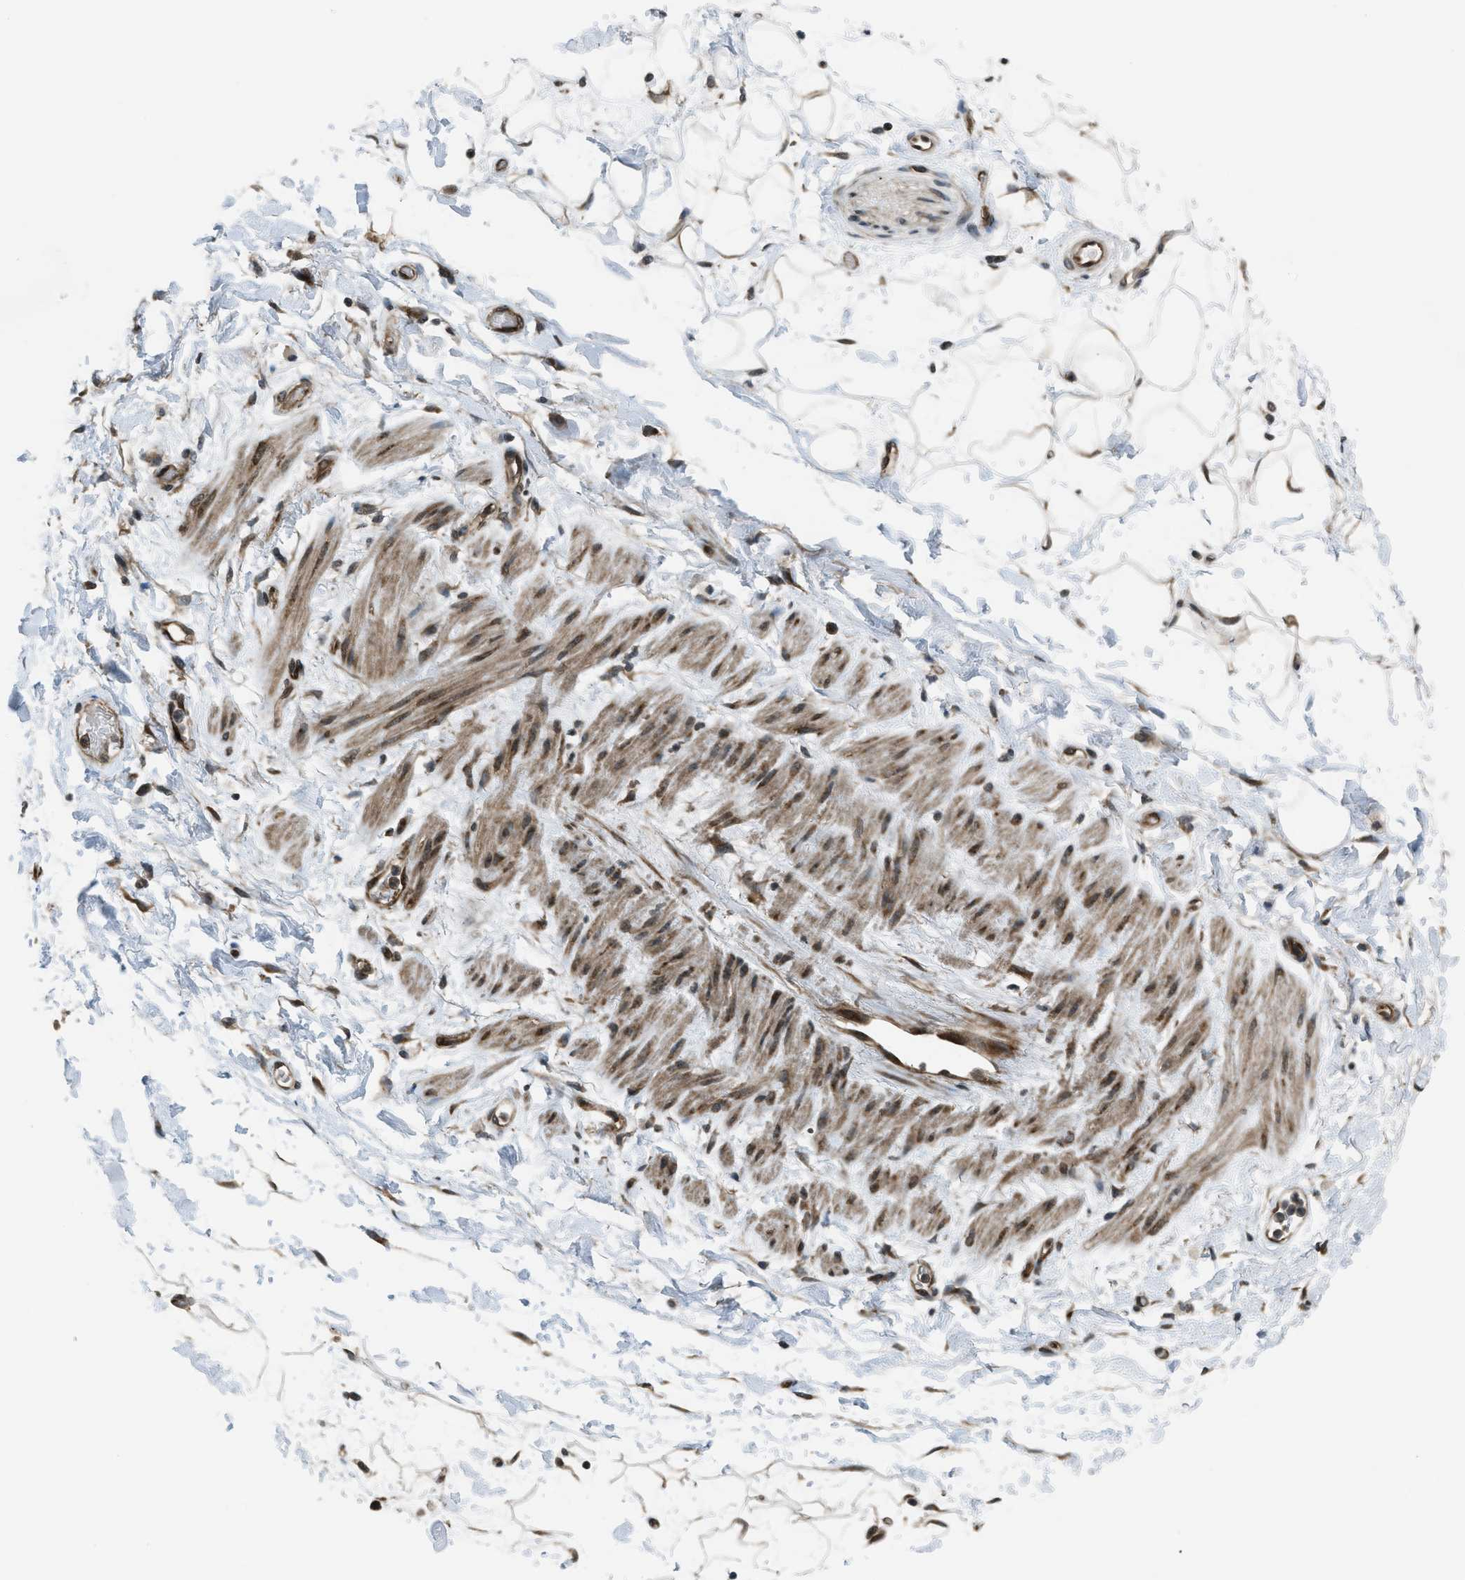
{"staining": {"intensity": "weak", "quantity": ">75%", "location": "cytoplasmic/membranous,nuclear"}, "tissue": "adipose tissue", "cell_type": "Adipocytes", "image_type": "normal", "snomed": [{"axis": "morphology", "description": "Normal tissue, NOS"}, {"axis": "topography", "description": "Soft tissue"}], "caption": "The photomicrograph reveals immunohistochemical staining of normal adipose tissue. There is weak cytoplasmic/membranous,nuclear staining is appreciated in about >75% of adipocytes.", "gene": "ASAP2", "patient": {"sex": "male", "age": 72}}